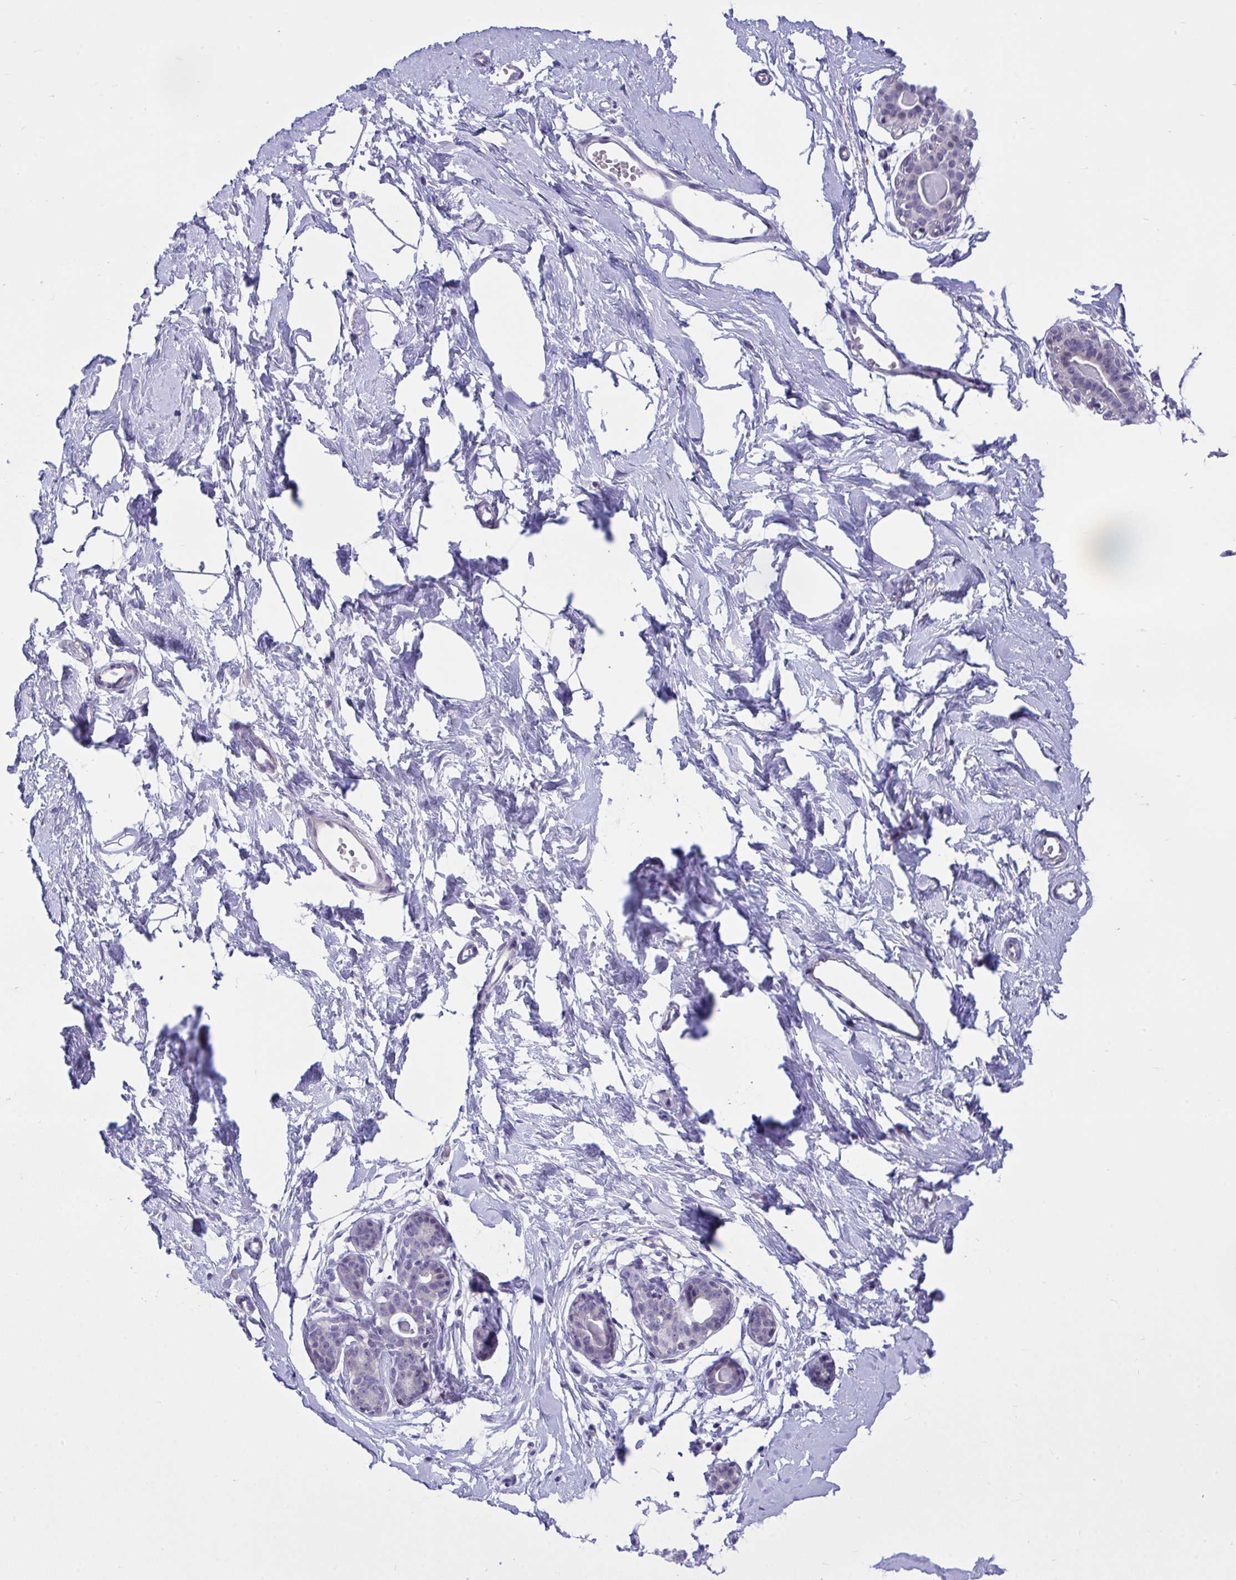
{"staining": {"intensity": "negative", "quantity": "none", "location": "none"}, "tissue": "breast", "cell_type": "Adipocytes", "image_type": "normal", "snomed": [{"axis": "morphology", "description": "Normal tissue, NOS"}, {"axis": "topography", "description": "Breast"}], "caption": "Immunohistochemical staining of normal breast demonstrates no significant positivity in adipocytes.", "gene": "WDR97", "patient": {"sex": "female", "age": 45}}